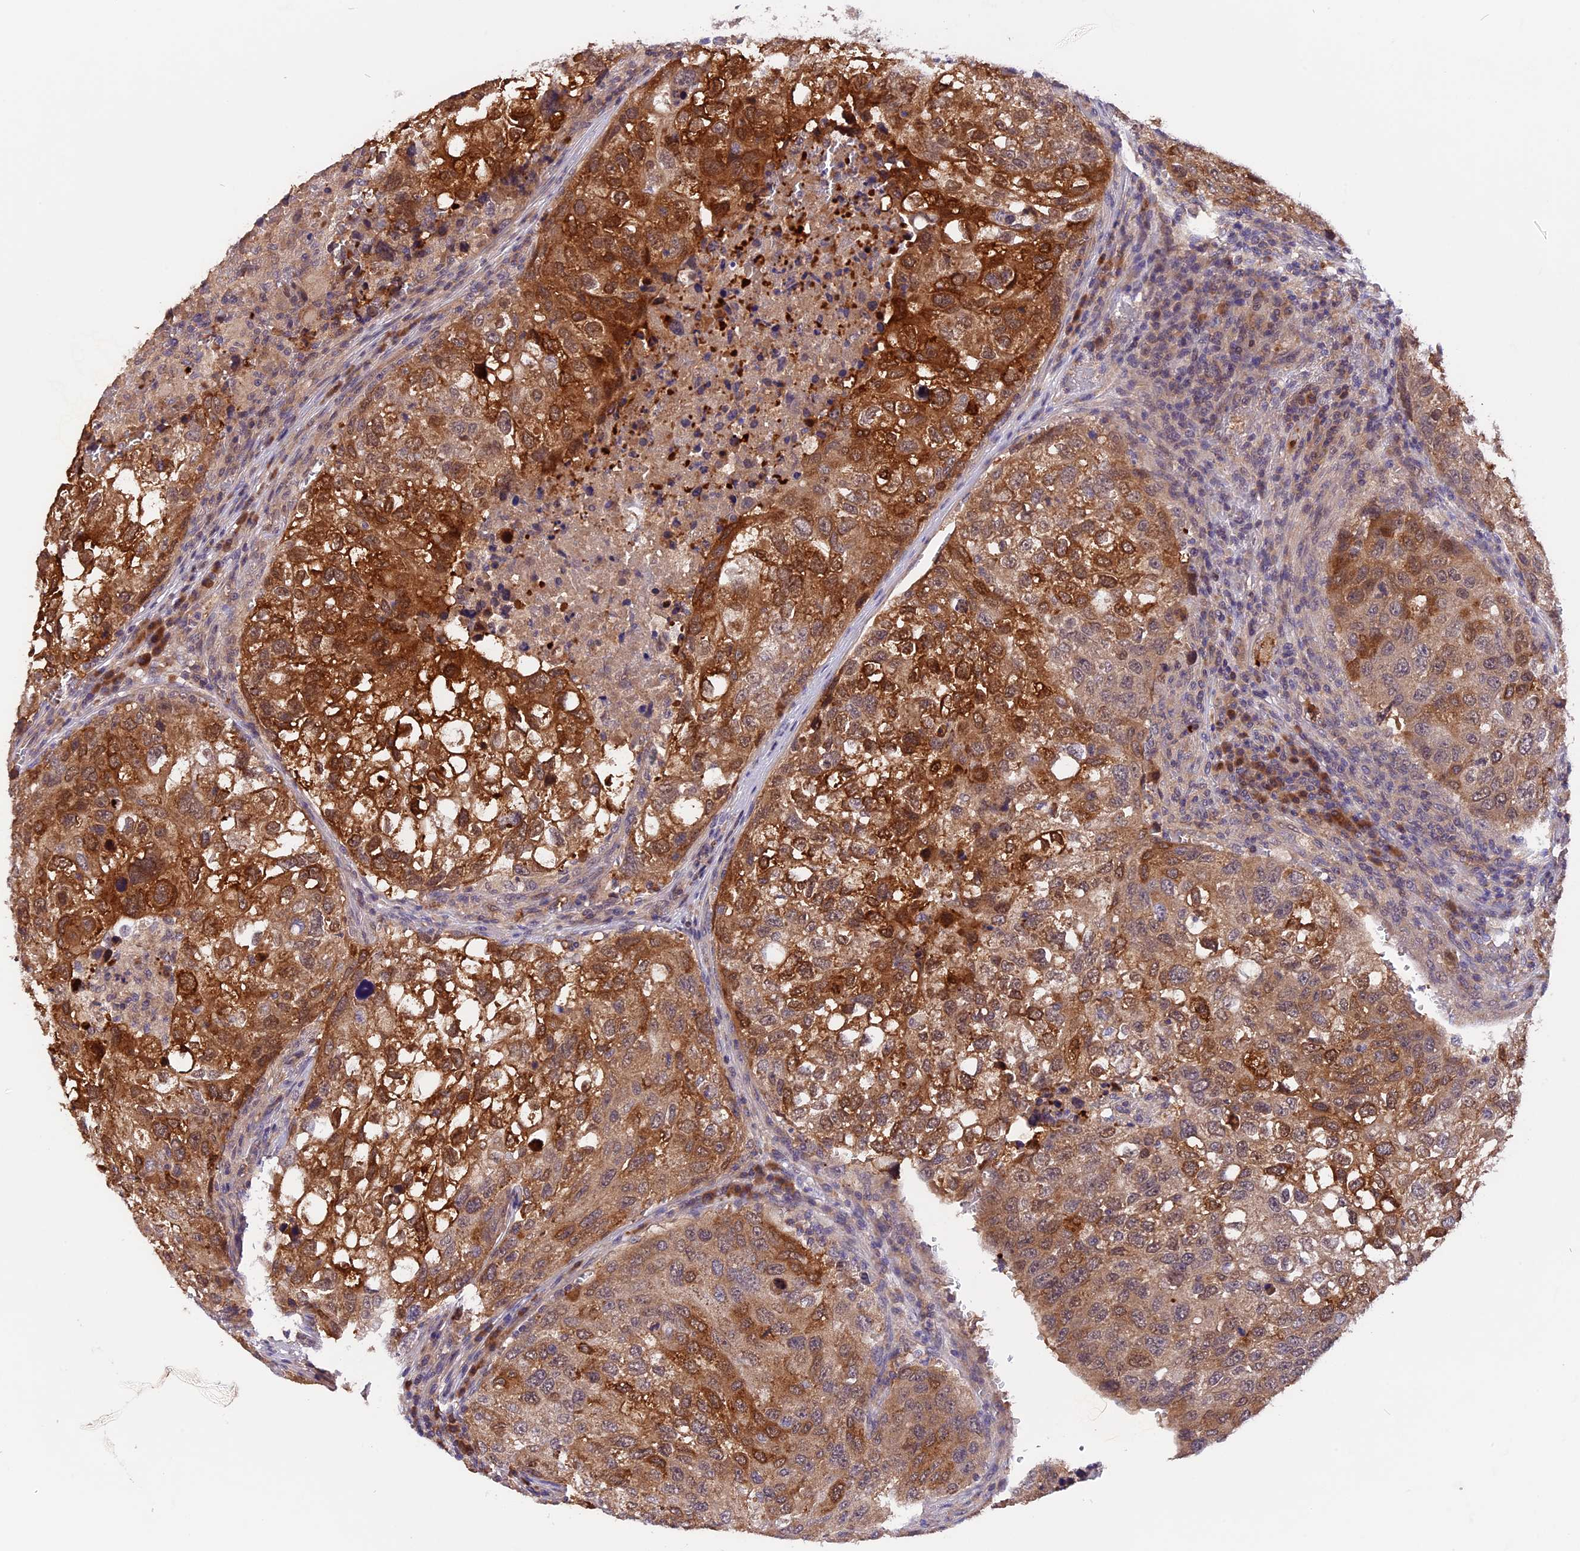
{"staining": {"intensity": "moderate", "quantity": ">75%", "location": "cytoplasmic/membranous"}, "tissue": "urothelial cancer", "cell_type": "Tumor cells", "image_type": "cancer", "snomed": [{"axis": "morphology", "description": "Urothelial carcinoma, High grade"}, {"axis": "topography", "description": "Lymph node"}, {"axis": "topography", "description": "Urinary bladder"}], "caption": "A histopathology image showing moderate cytoplasmic/membranous positivity in approximately >75% of tumor cells in urothelial cancer, as visualized by brown immunohistochemical staining.", "gene": "MARK4", "patient": {"sex": "male", "age": 51}}